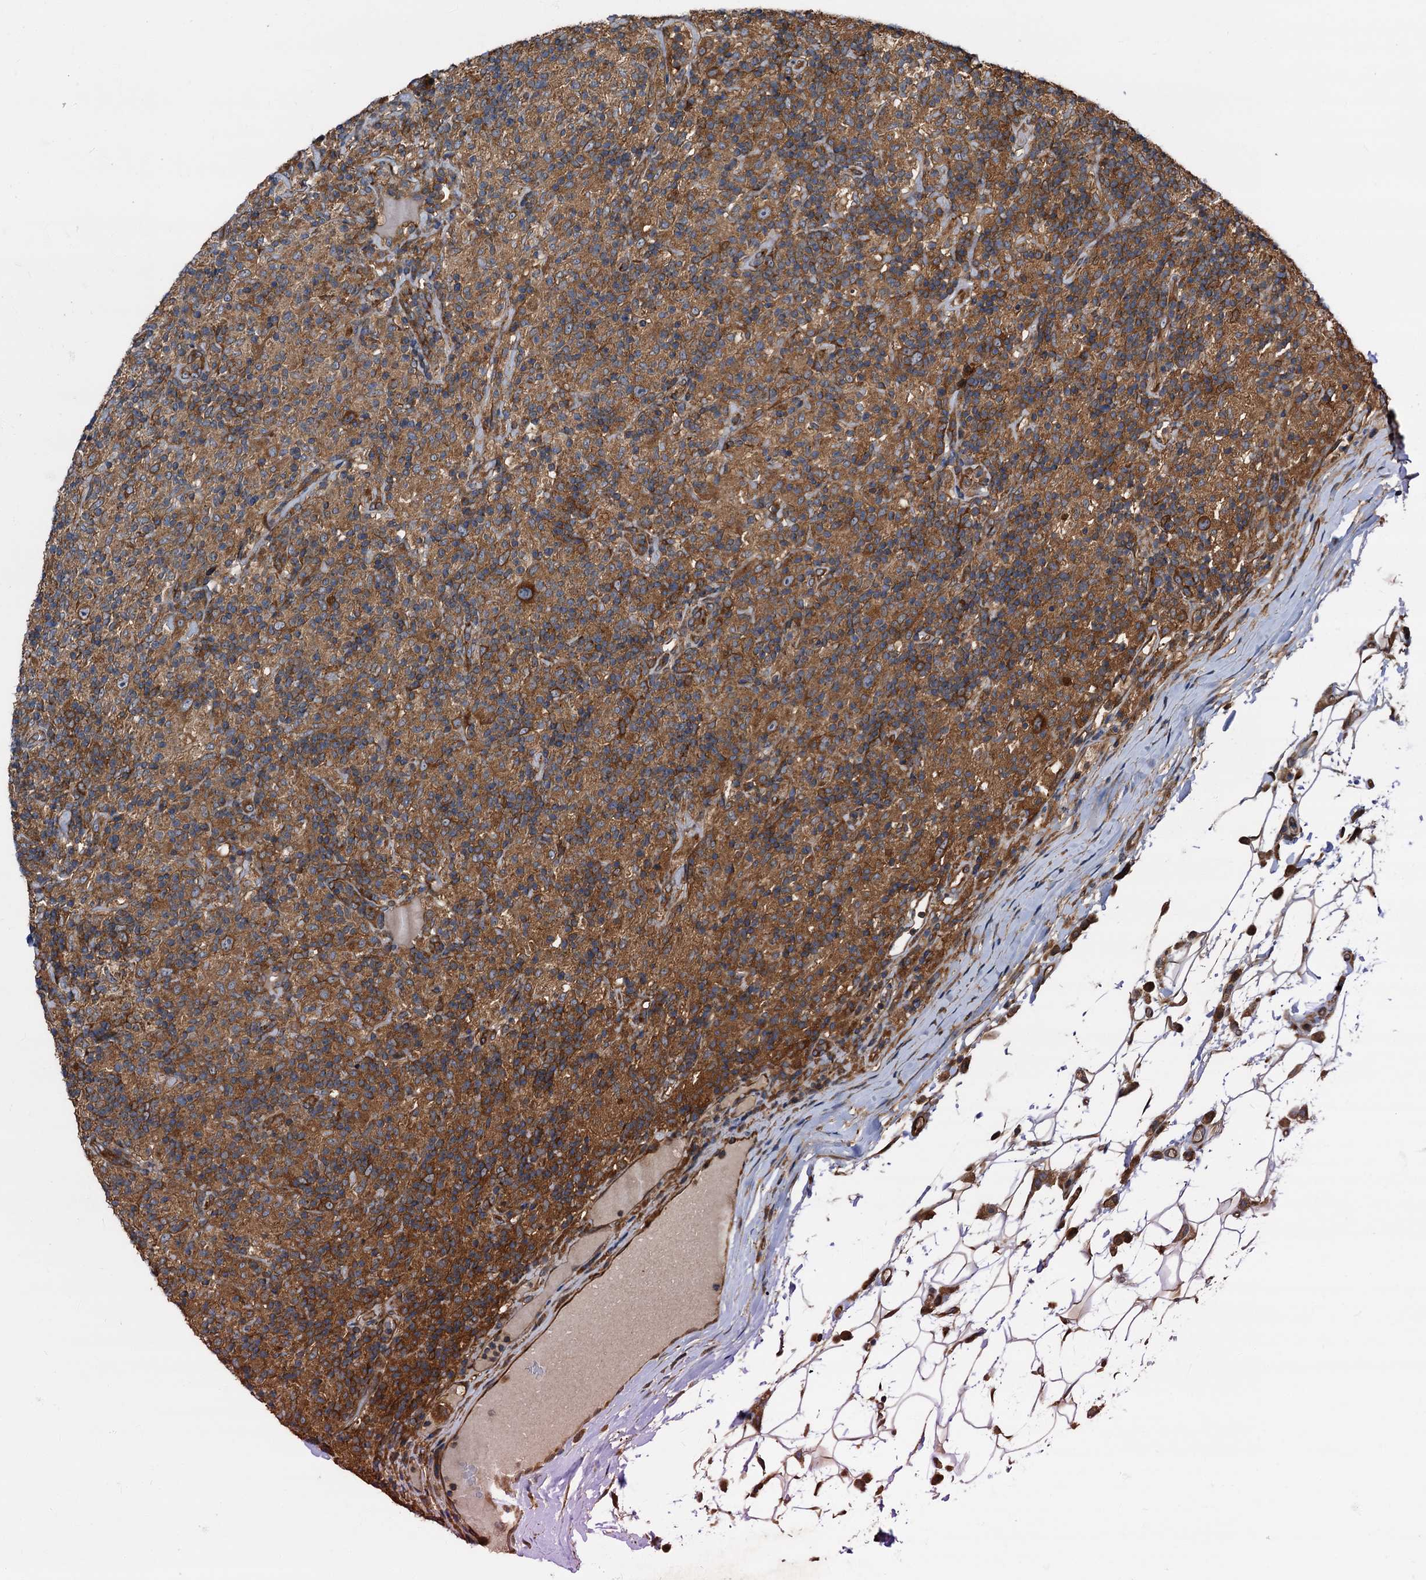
{"staining": {"intensity": "moderate", "quantity": ">75%", "location": "cytoplasmic/membranous"}, "tissue": "lymphoma", "cell_type": "Tumor cells", "image_type": "cancer", "snomed": [{"axis": "morphology", "description": "Hodgkin's disease, NOS"}, {"axis": "topography", "description": "Lymph node"}], "caption": "Human lymphoma stained with a brown dye exhibits moderate cytoplasmic/membranous positive positivity in about >75% of tumor cells.", "gene": "PEX5", "patient": {"sex": "male", "age": 70}}